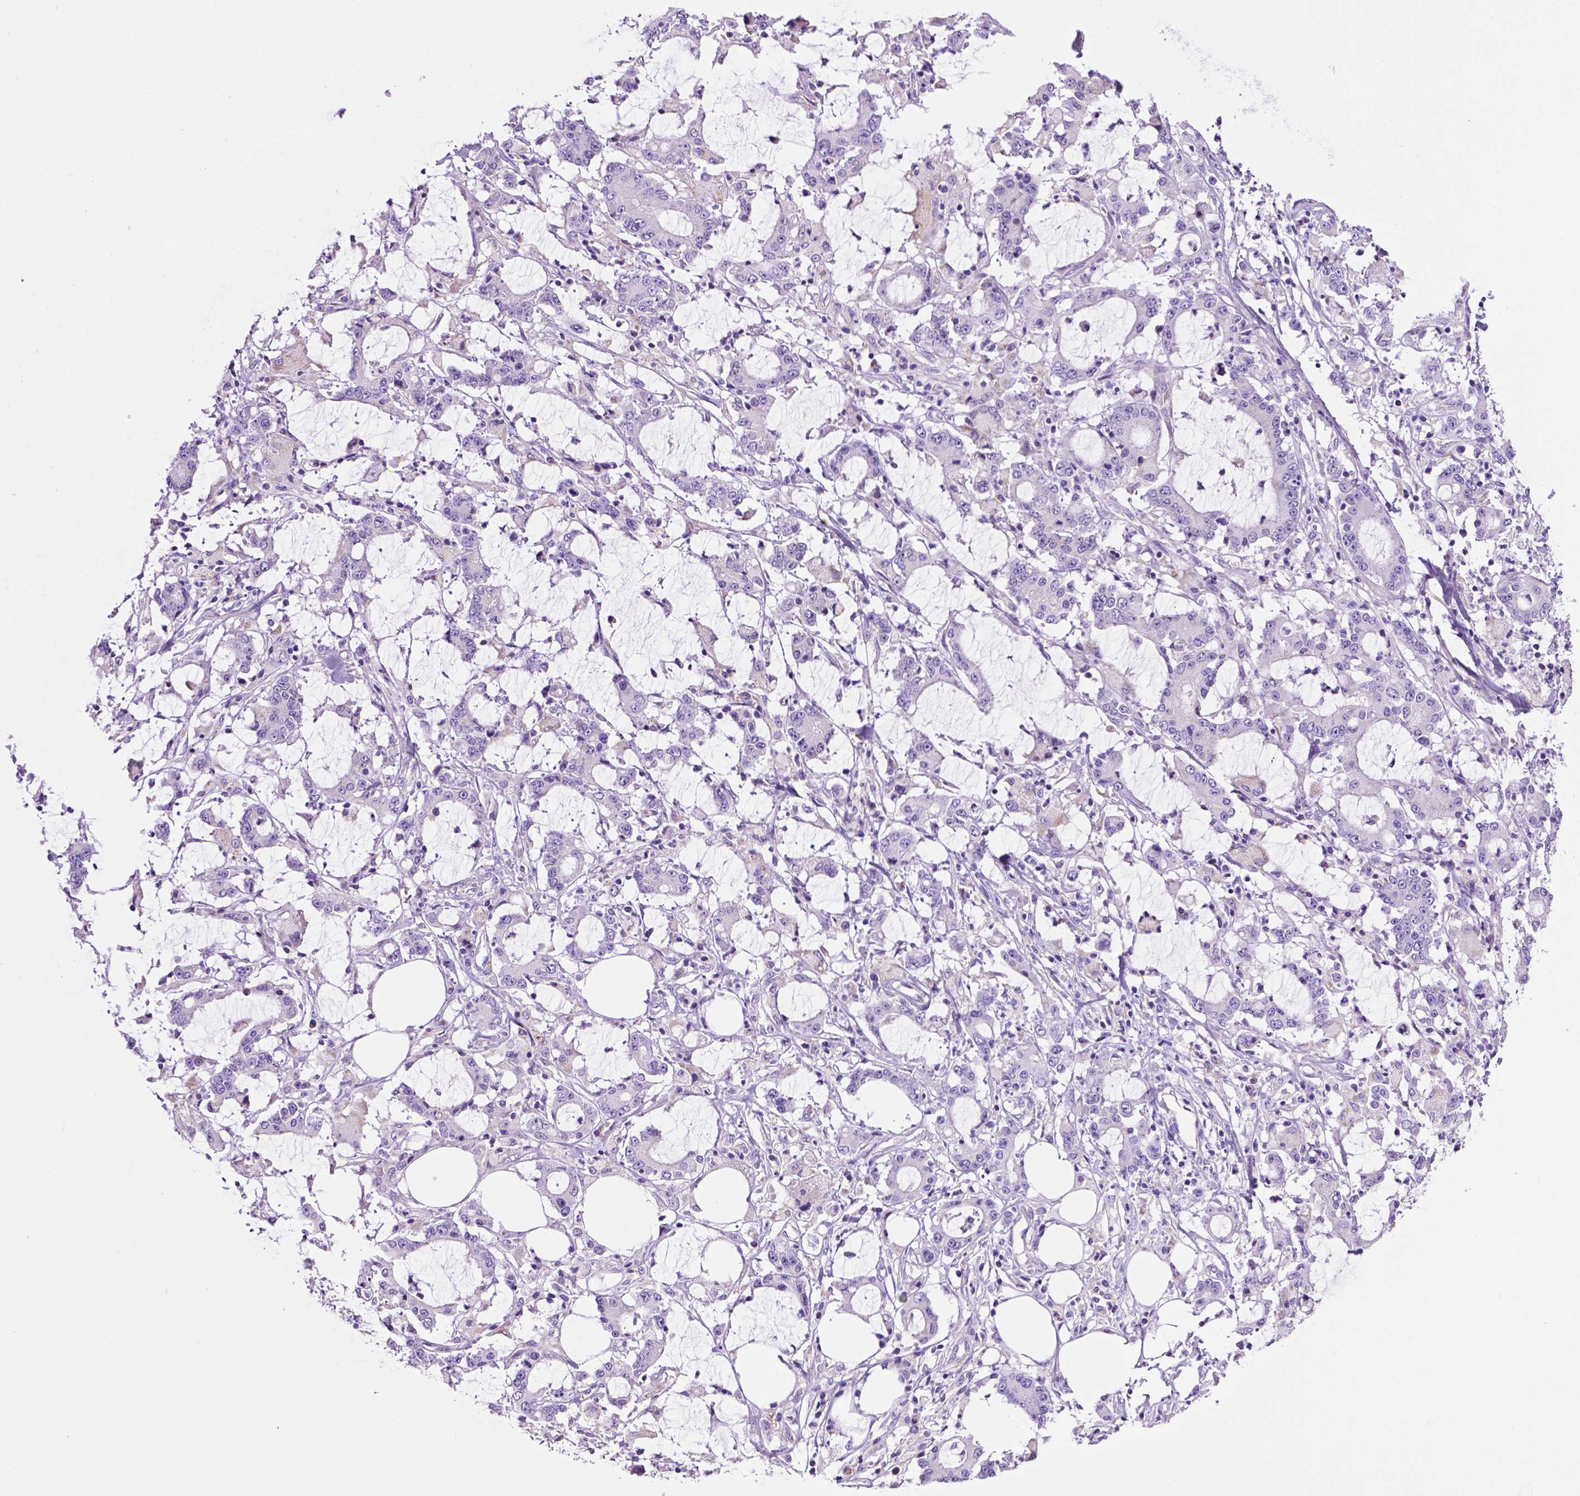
{"staining": {"intensity": "negative", "quantity": "none", "location": "none"}, "tissue": "stomach cancer", "cell_type": "Tumor cells", "image_type": "cancer", "snomed": [{"axis": "morphology", "description": "Adenocarcinoma, NOS"}, {"axis": "topography", "description": "Stomach, upper"}], "caption": "Immunohistochemistry of stomach adenocarcinoma demonstrates no staining in tumor cells.", "gene": "PHYHIP", "patient": {"sex": "male", "age": 68}}